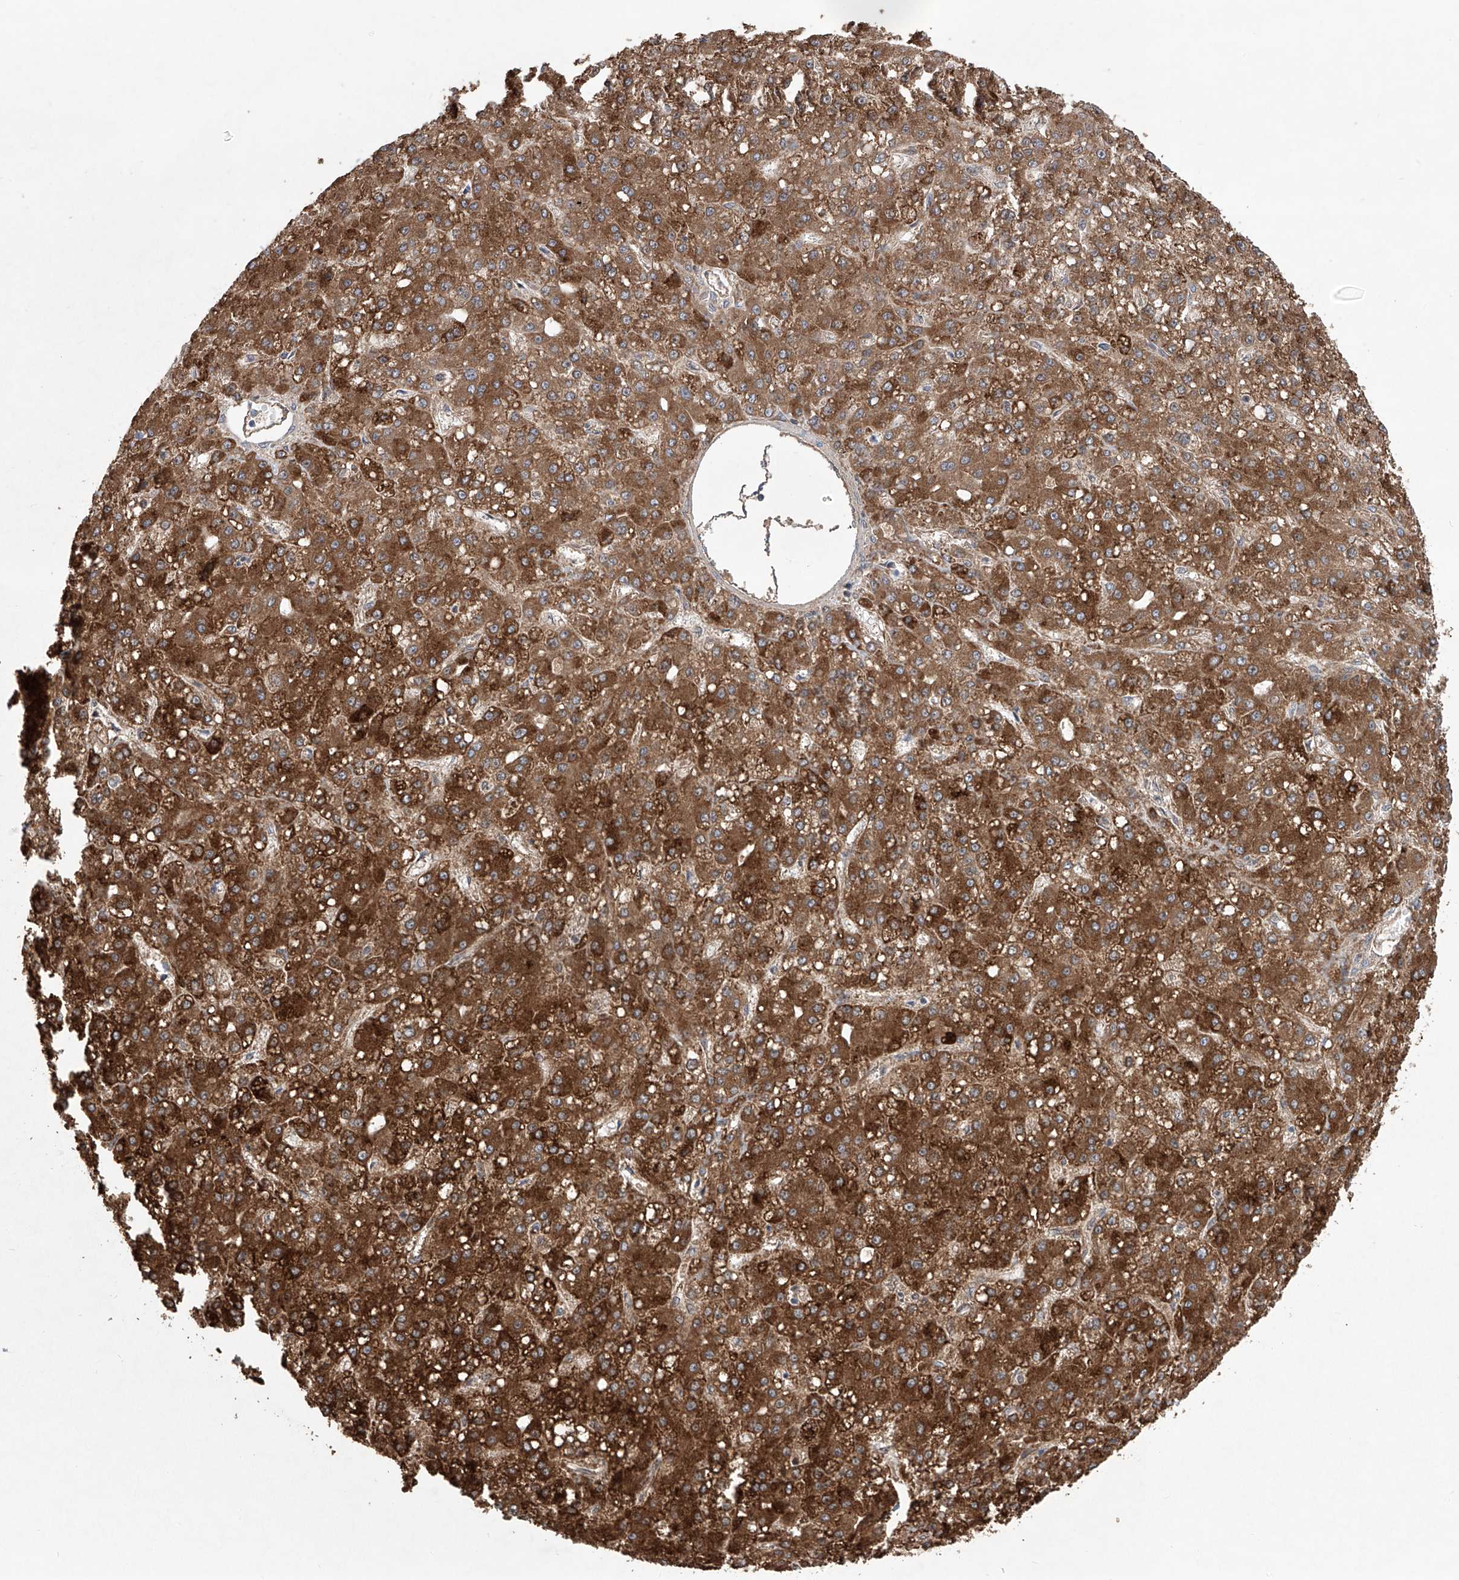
{"staining": {"intensity": "strong", "quantity": ">75%", "location": "cytoplasmic/membranous"}, "tissue": "liver cancer", "cell_type": "Tumor cells", "image_type": "cancer", "snomed": [{"axis": "morphology", "description": "Carcinoma, Hepatocellular, NOS"}, {"axis": "topography", "description": "Liver"}], "caption": "Liver hepatocellular carcinoma tissue shows strong cytoplasmic/membranous positivity in about >75% of tumor cells", "gene": "KLC4", "patient": {"sex": "male", "age": 67}}